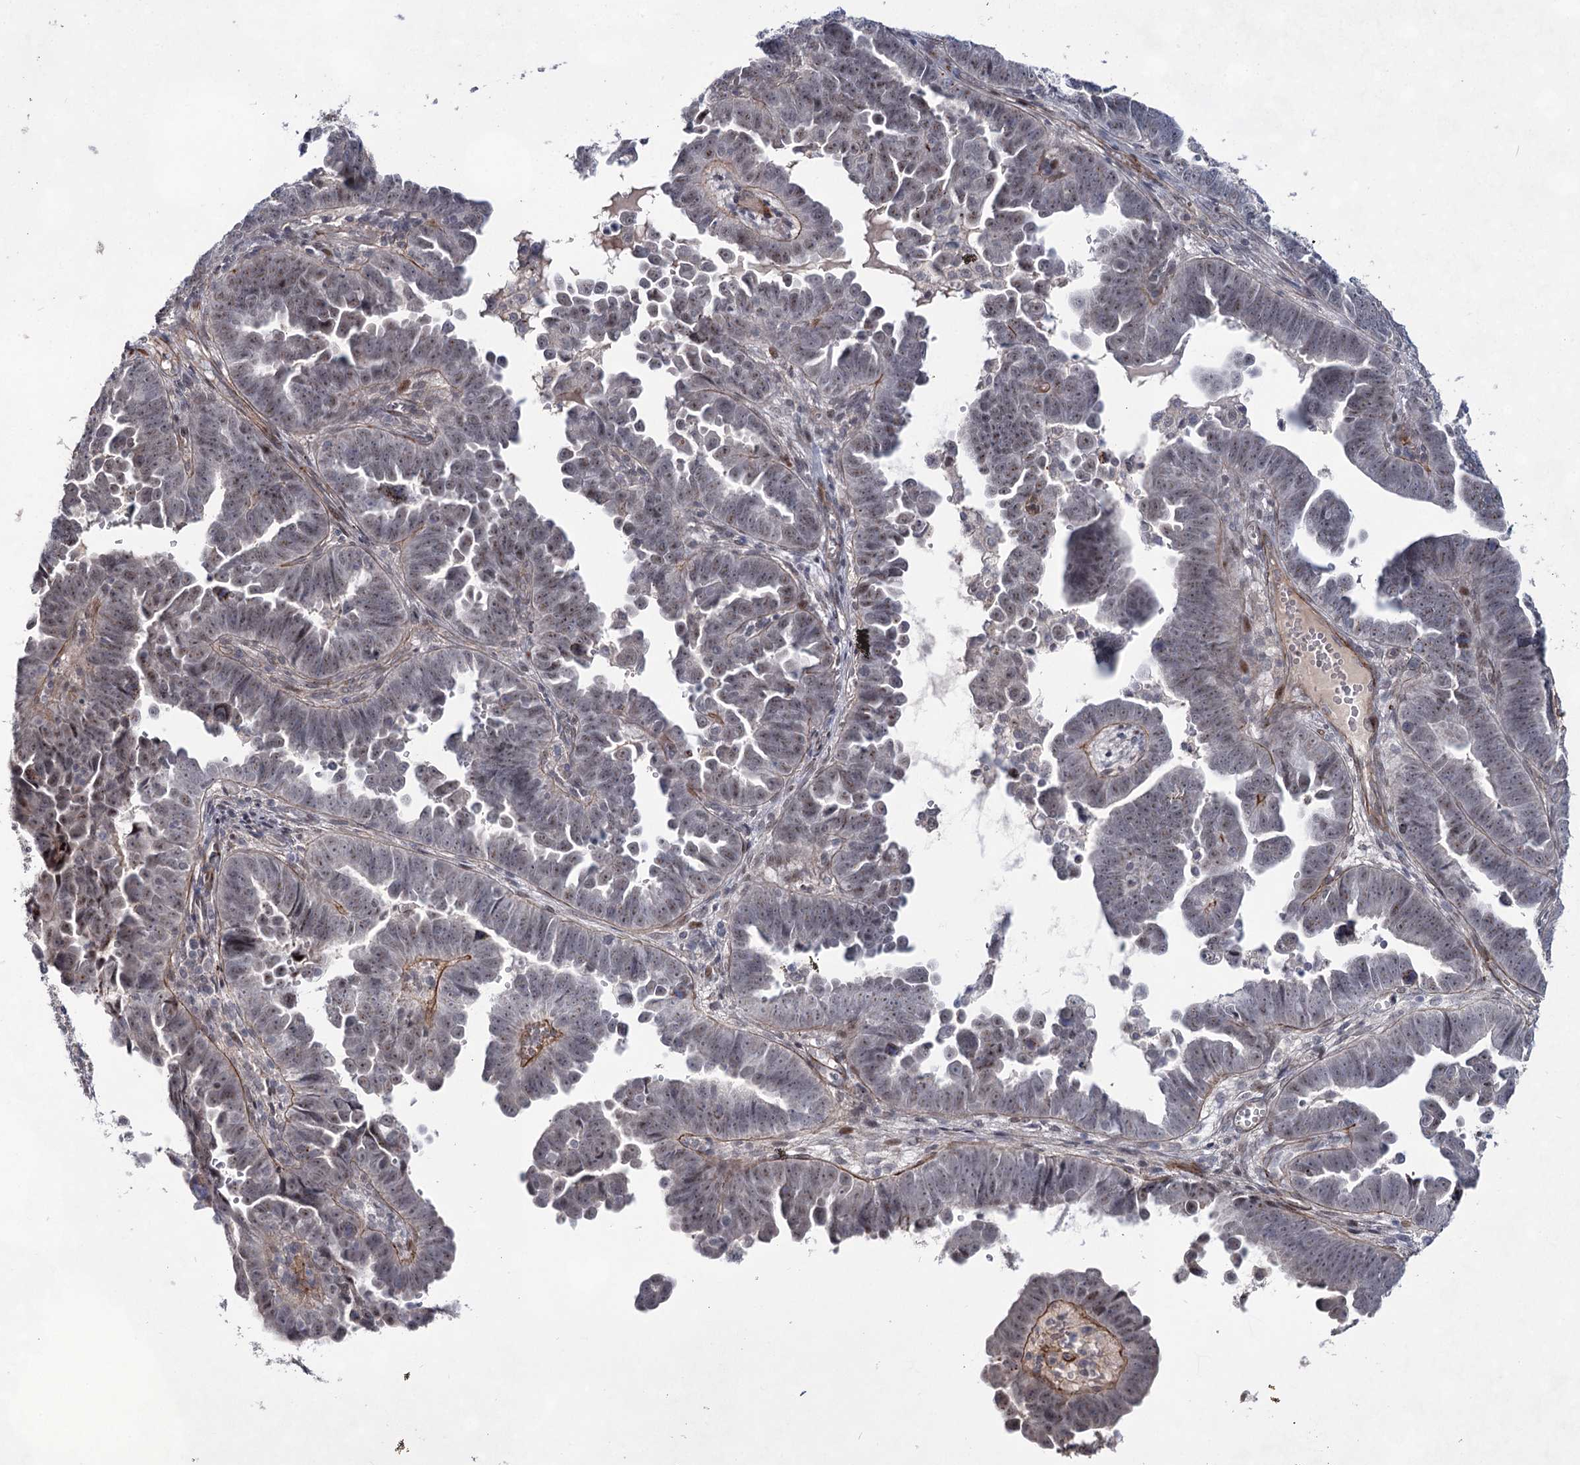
{"staining": {"intensity": "negative", "quantity": "none", "location": "none"}, "tissue": "endometrial cancer", "cell_type": "Tumor cells", "image_type": "cancer", "snomed": [{"axis": "morphology", "description": "Adenocarcinoma, NOS"}, {"axis": "topography", "description": "Endometrium"}], "caption": "Endometrial cancer stained for a protein using immunohistochemistry (IHC) displays no positivity tumor cells.", "gene": "ATL2", "patient": {"sex": "female", "age": 75}}